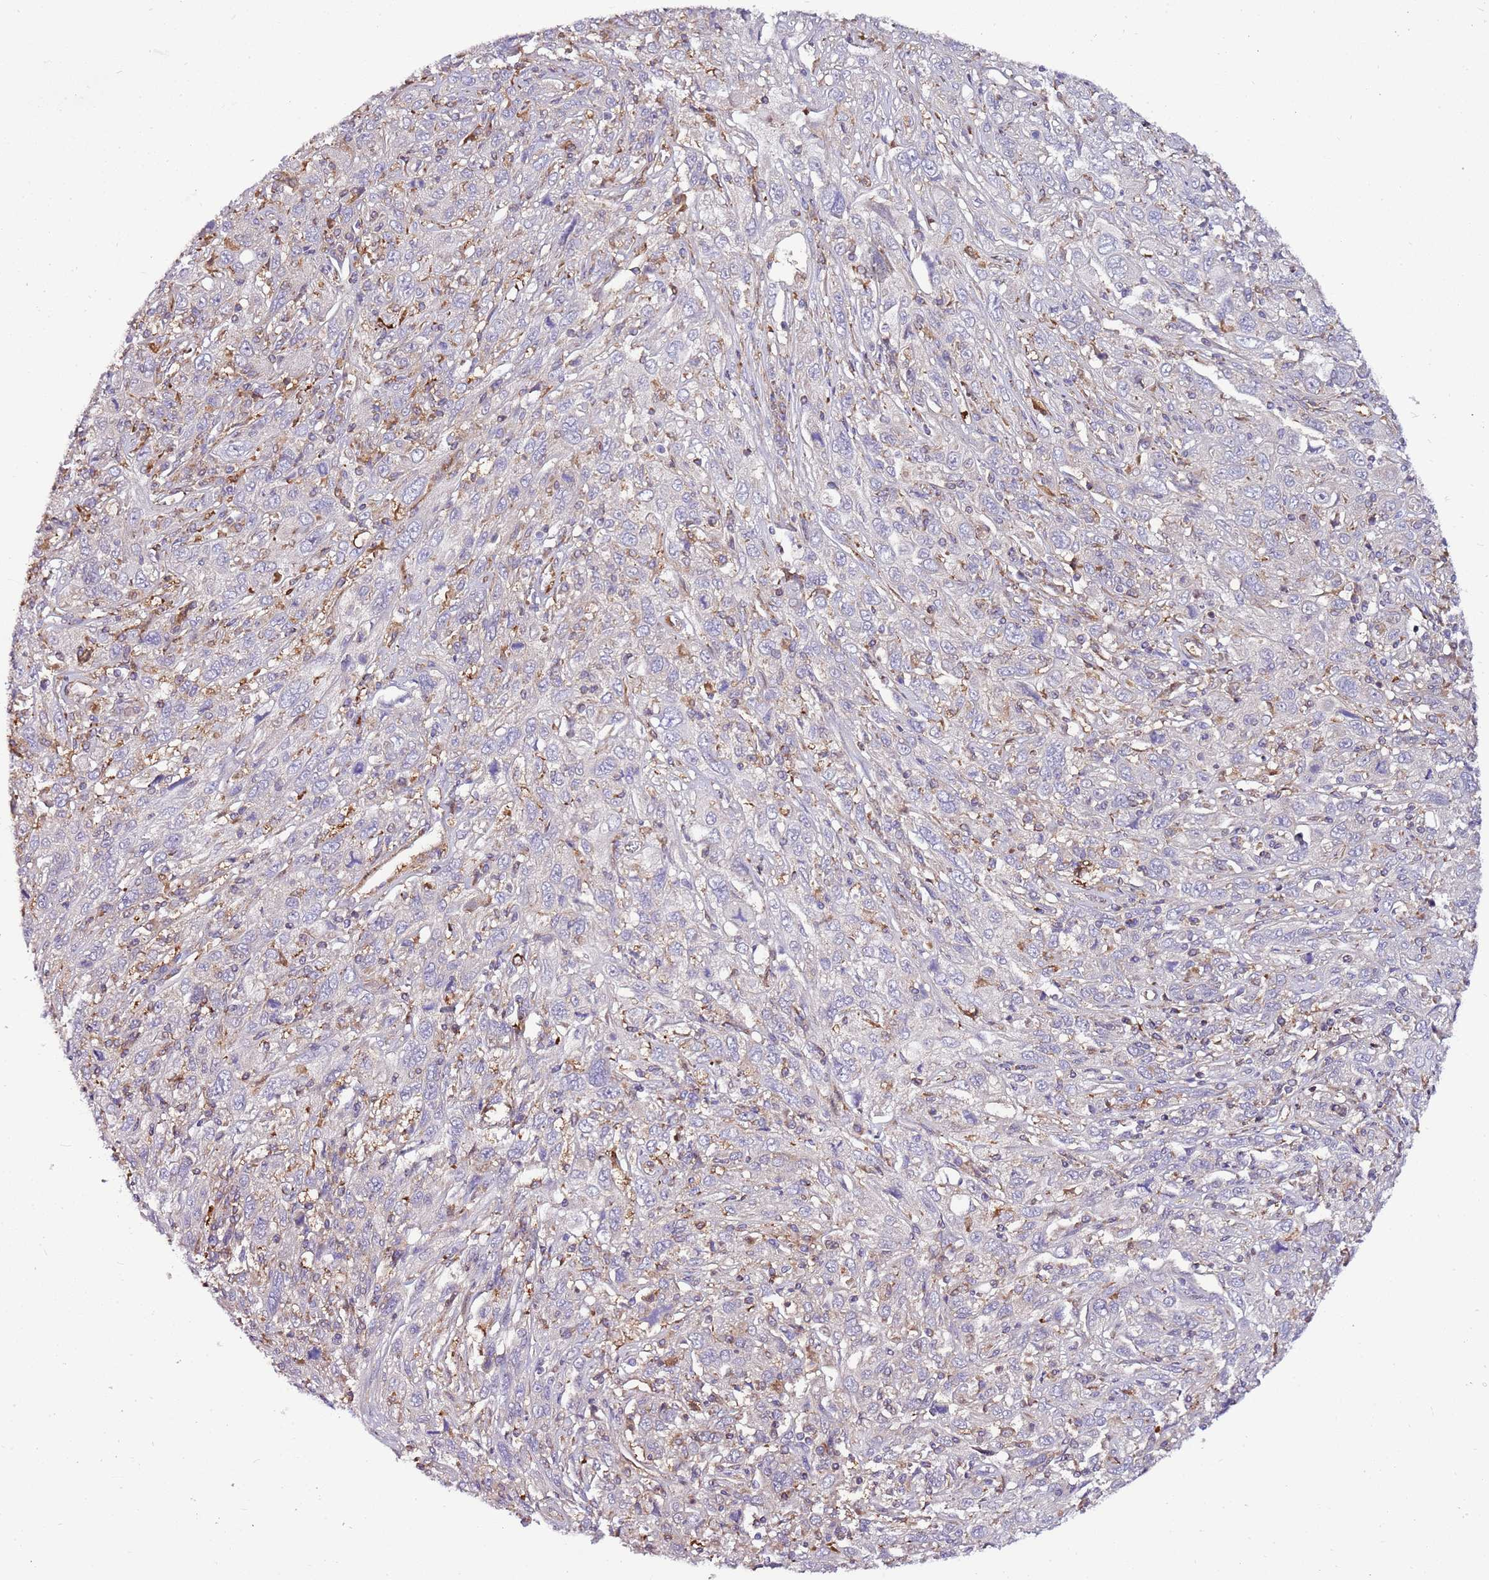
{"staining": {"intensity": "negative", "quantity": "none", "location": "none"}, "tissue": "cervical cancer", "cell_type": "Tumor cells", "image_type": "cancer", "snomed": [{"axis": "morphology", "description": "Squamous cell carcinoma, NOS"}, {"axis": "topography", "description": "Cervix"}], "caption": "Immunohistochemical staining of human cervical cancer displays no significant expression in tumor cells.", "gene": "ATXN2L", "patient": {"sex": "female", "age": 46}}